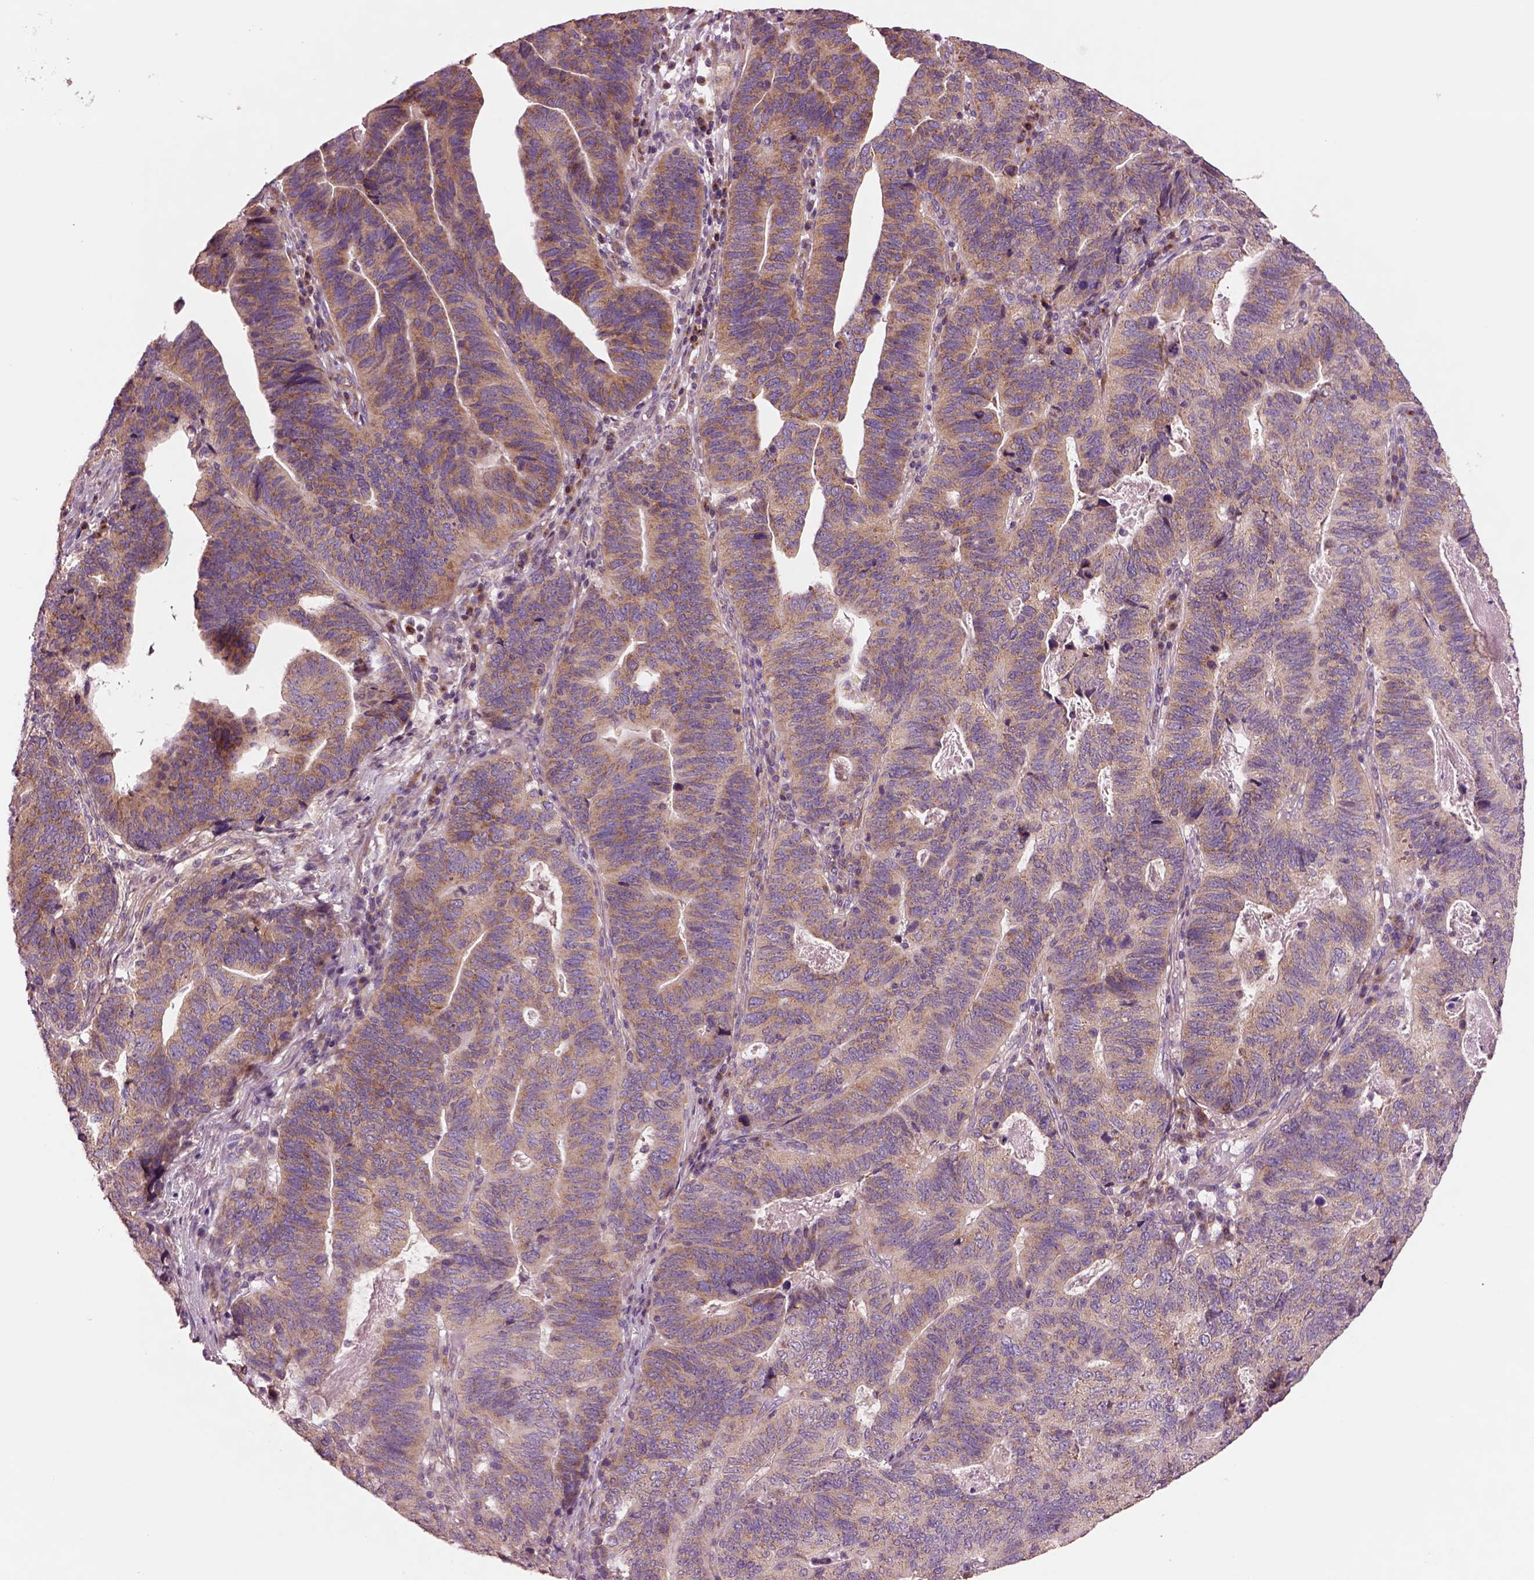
{"staining": {"intensity": "moderate", "quantity": ">75%", "location": "cytoplasmic/membranous"}, "tissue": "stomach cancer", "cell_type": "Tumor cells", "image_type": "cancer", "snomed": [{"axis": "morphology", "description": "Adenocarcinoma, NOS"}, {"axis": "topography", "description": "Stomach, upper"}], "caption": "A photomicrograph showing moderate cytoplasmic/membranous positivity in about >75% of tumor cells in adenocarcinoma (stomach), as visualized by brown immunohistochemical staining.", "gene": "SEC23A", "patient": {"sex": "female", "age": 67}}